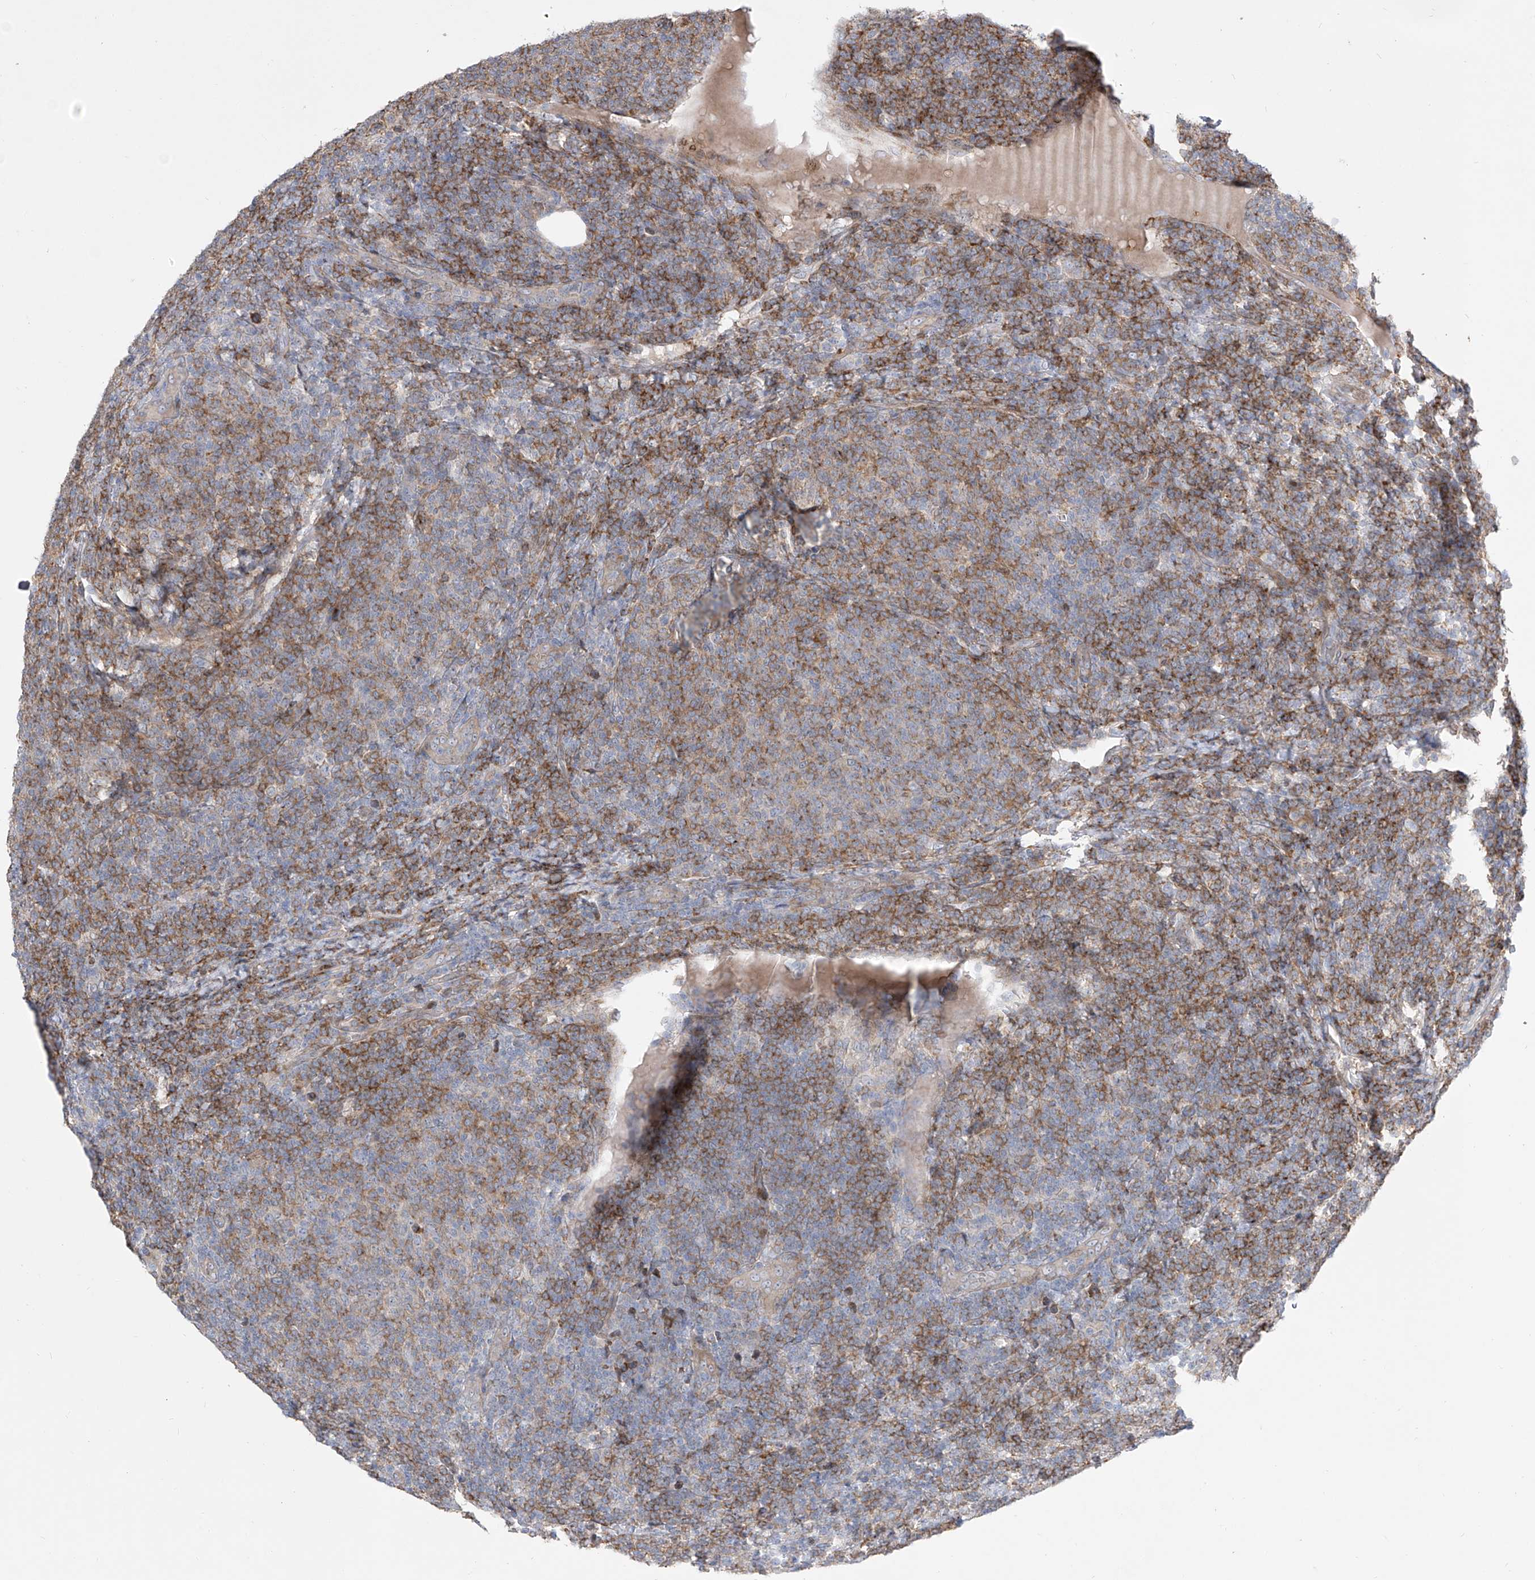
{"staining": {"intensity": "moderate", "quantity": "25%-75%", "location": "cytoplasmic/membranous"}, "tissue": "lymphoma", "cell_type": "Tumor cells", "image_type": "cancer", "snomed": [{"axis": "morphology", "description": "Malignant lymphoma, non-Hodgkin's type, Low grade"}, {"axis": "topography", "description": "Lymph node"}], "caption": "Brown immunohistochemical staining in lymphoma displays moderate cytoplasmic/membranous positivity in approximately 25%-75% of tumor cells.", "gene": "LRRC1", "patient": {"sex": "male", "age": 66}}